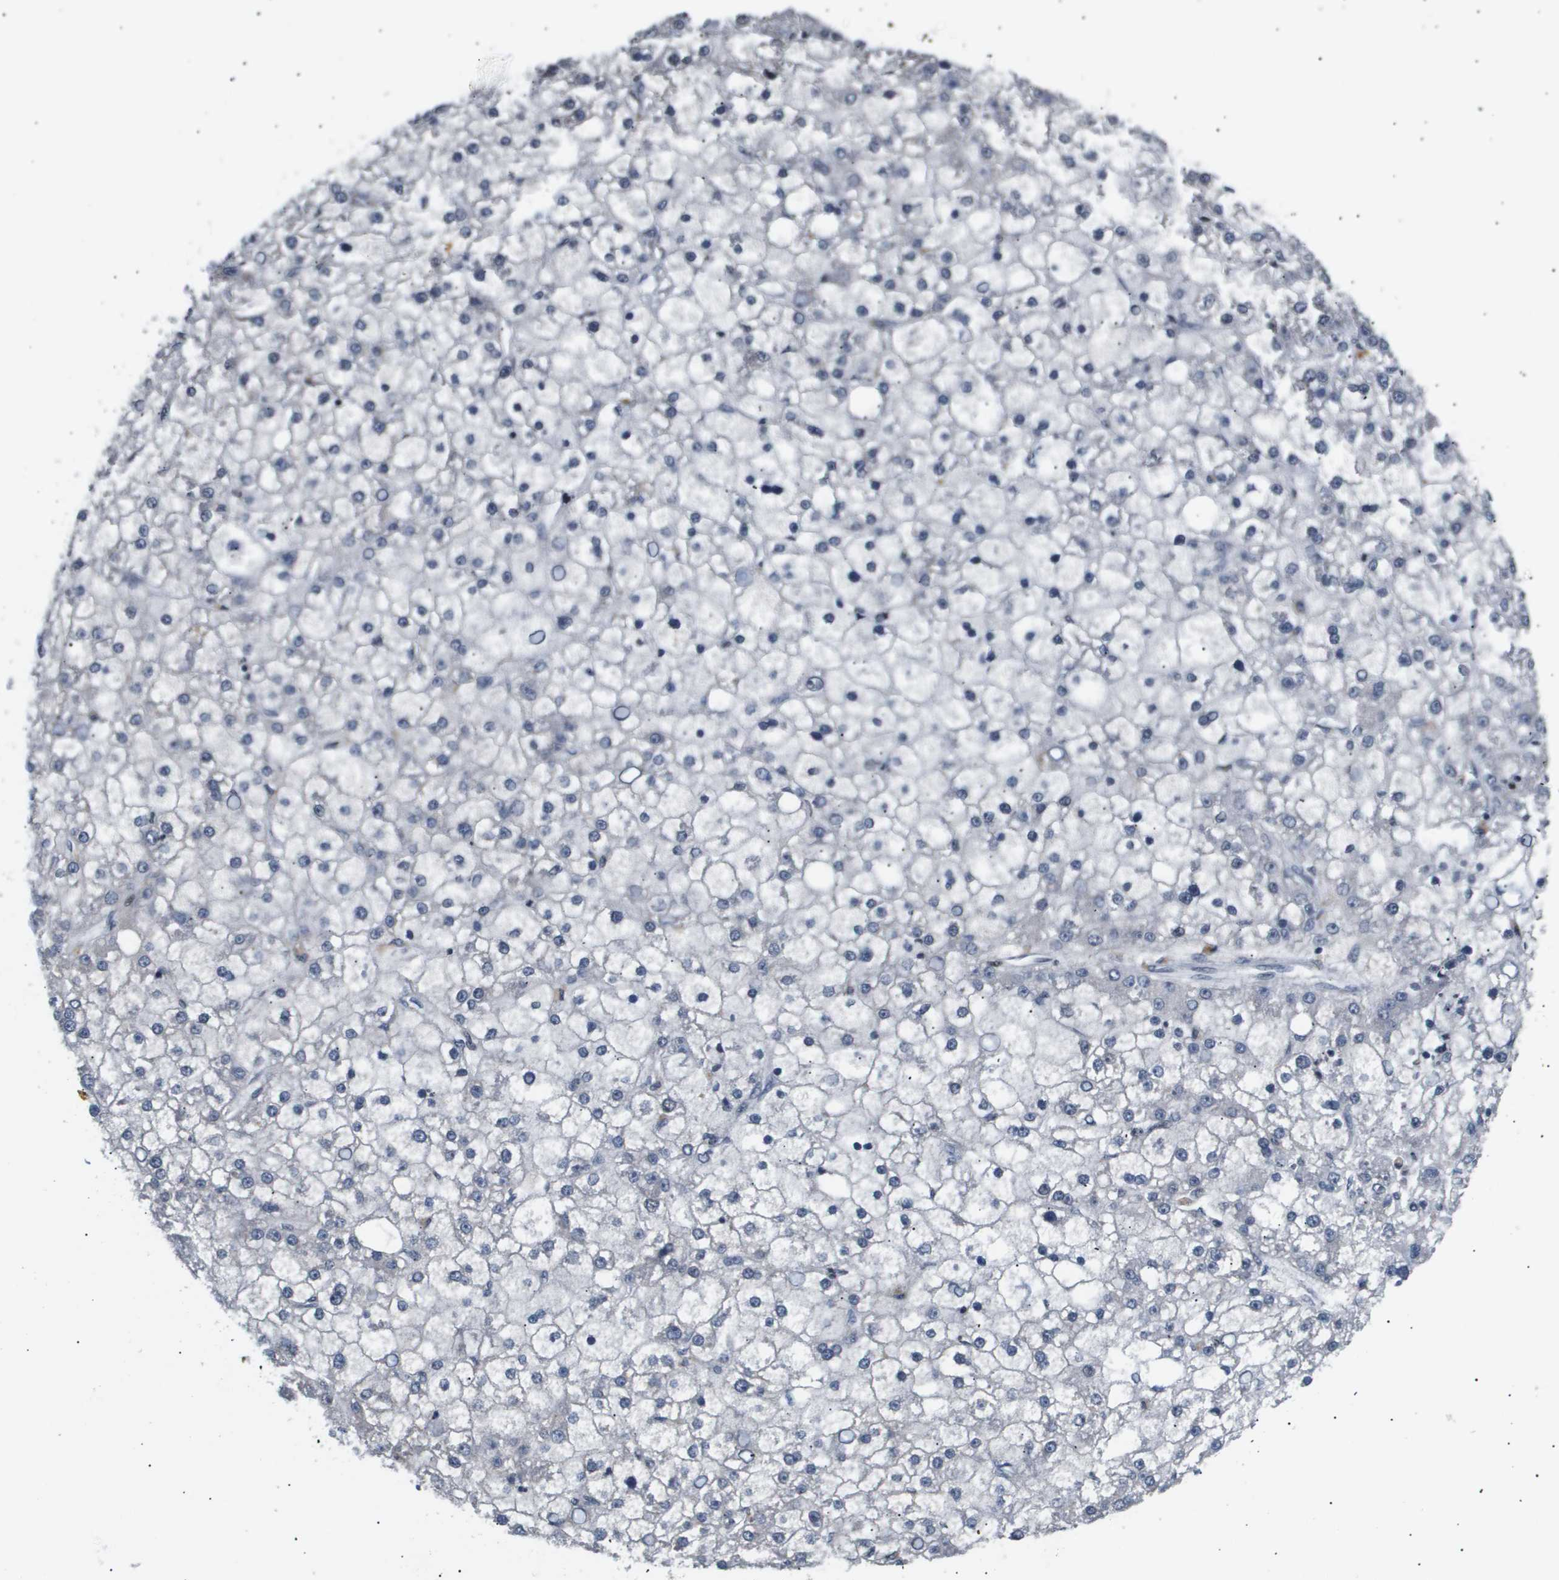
{"staining": {"intensity": "negative", "quantity": "none", "location": "none"}, "tissue": "liver cancer", "cell_type": "Tumor cells", "image_type": "cancer", "snomed": [{"axis": "morphology", "description": "Carcinoma, Hepatocellular, NOS"}, {"axis": "topography", "description": "Liver"}], "caption": "Immunohistochemistry photomicrograph of hepatocellular carcinoma (liver) stained for a protein (brown), which exhibits no expression in tumor cells.", "gene": "ANAPC2", "patient": {"sex": "male", "age": 67}}